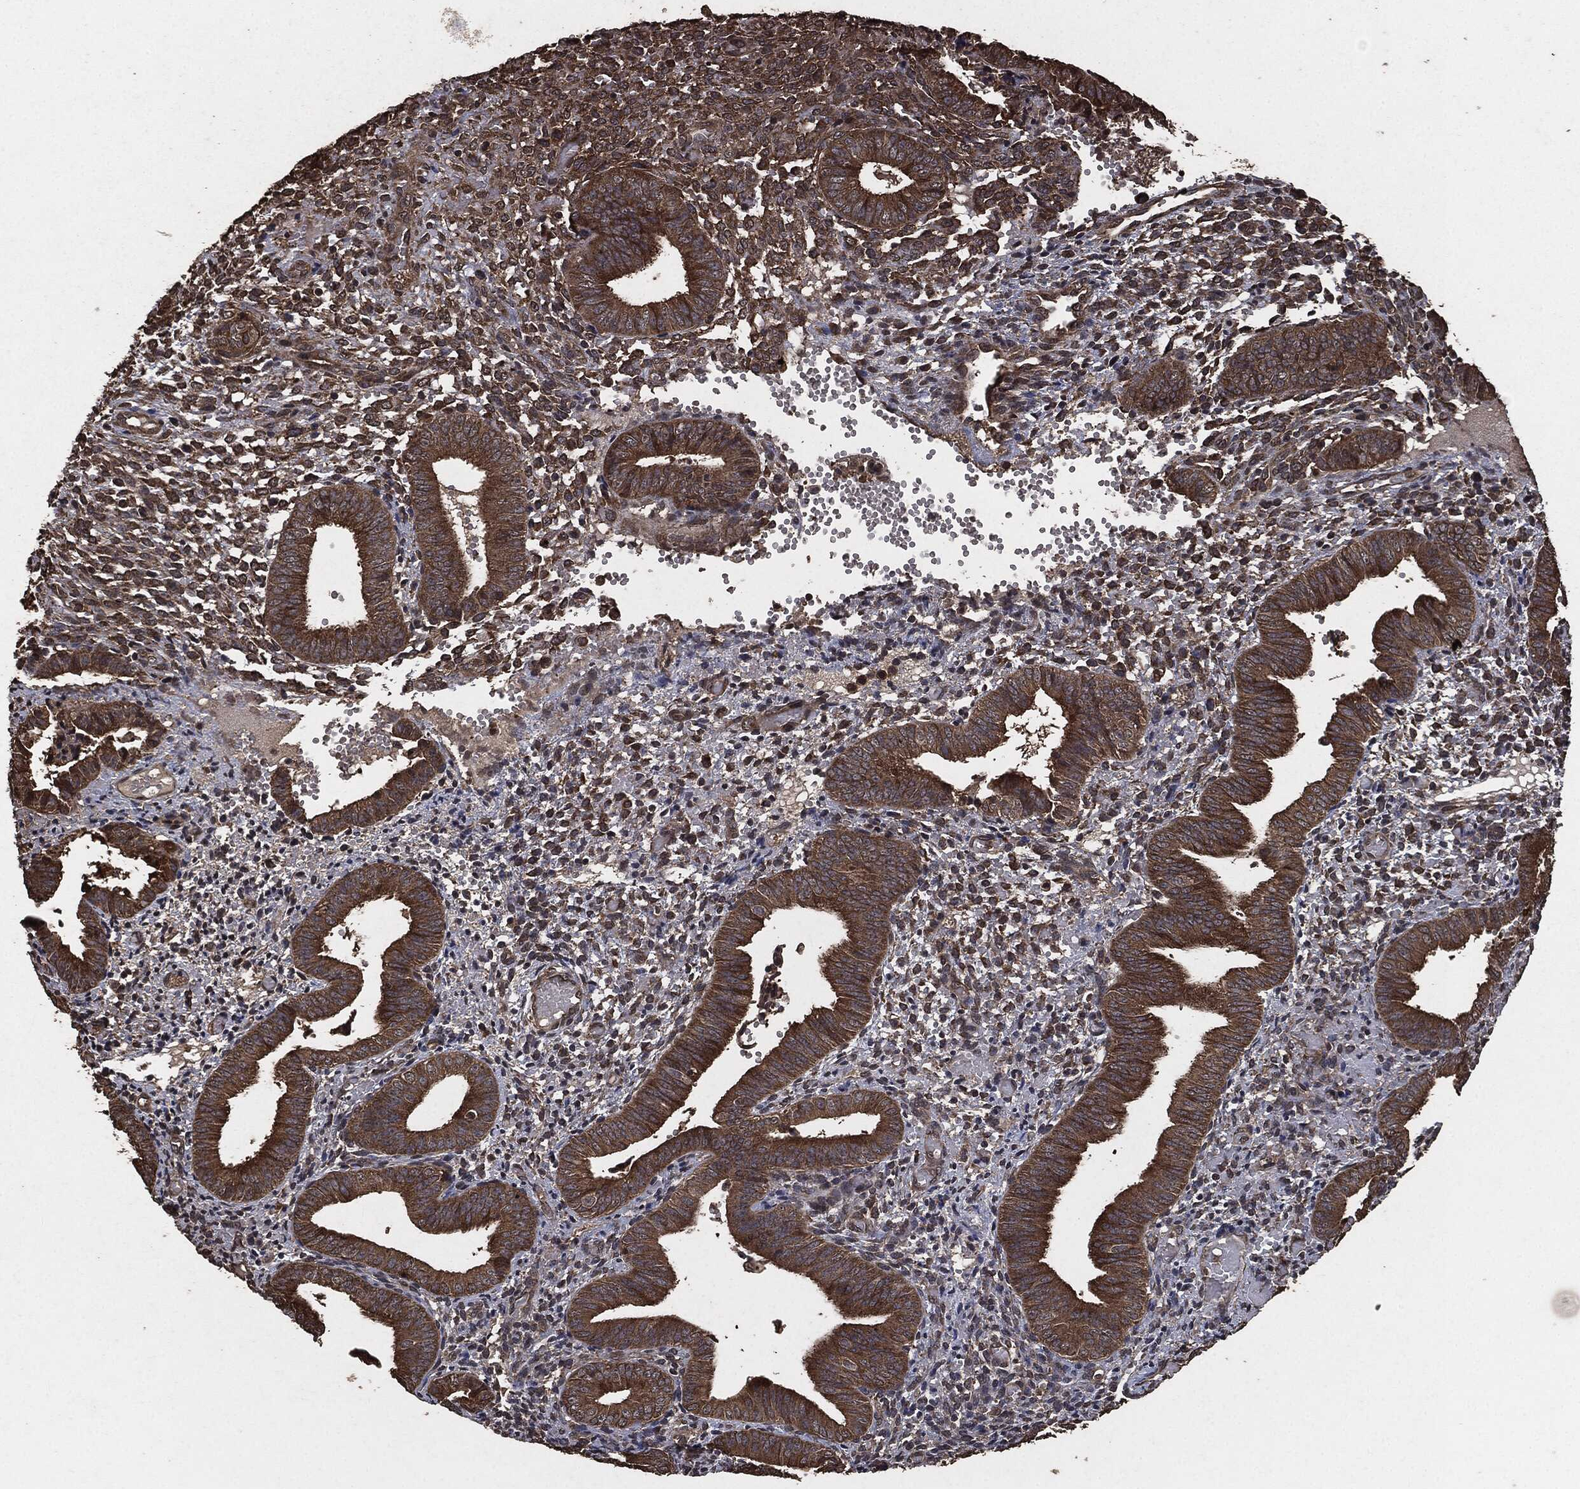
{"staining": {"intensity": "moderate", "quantity": "25%-75%", "location": "cytoplasmic/membranous"}, "tissue": "endometrium", "cell_type": "Cells in endometrial stroma", "image_type": "normal", "snomed": [{"axis": "morphology", "description": "Normal tissue, NOS"}, {"axis": "topography", "description": "Endometrium"}], "caption": "Immunohistochemistry (IHC) (DAB) staining of unremarkable endometrium reveals moderate cytoplasmic/membranous protein positivity in approximately 25%-75% of cells in endometrial stroma.", "gene": "AKT1S1", "patient": {"sex": "female", "age": 42}}